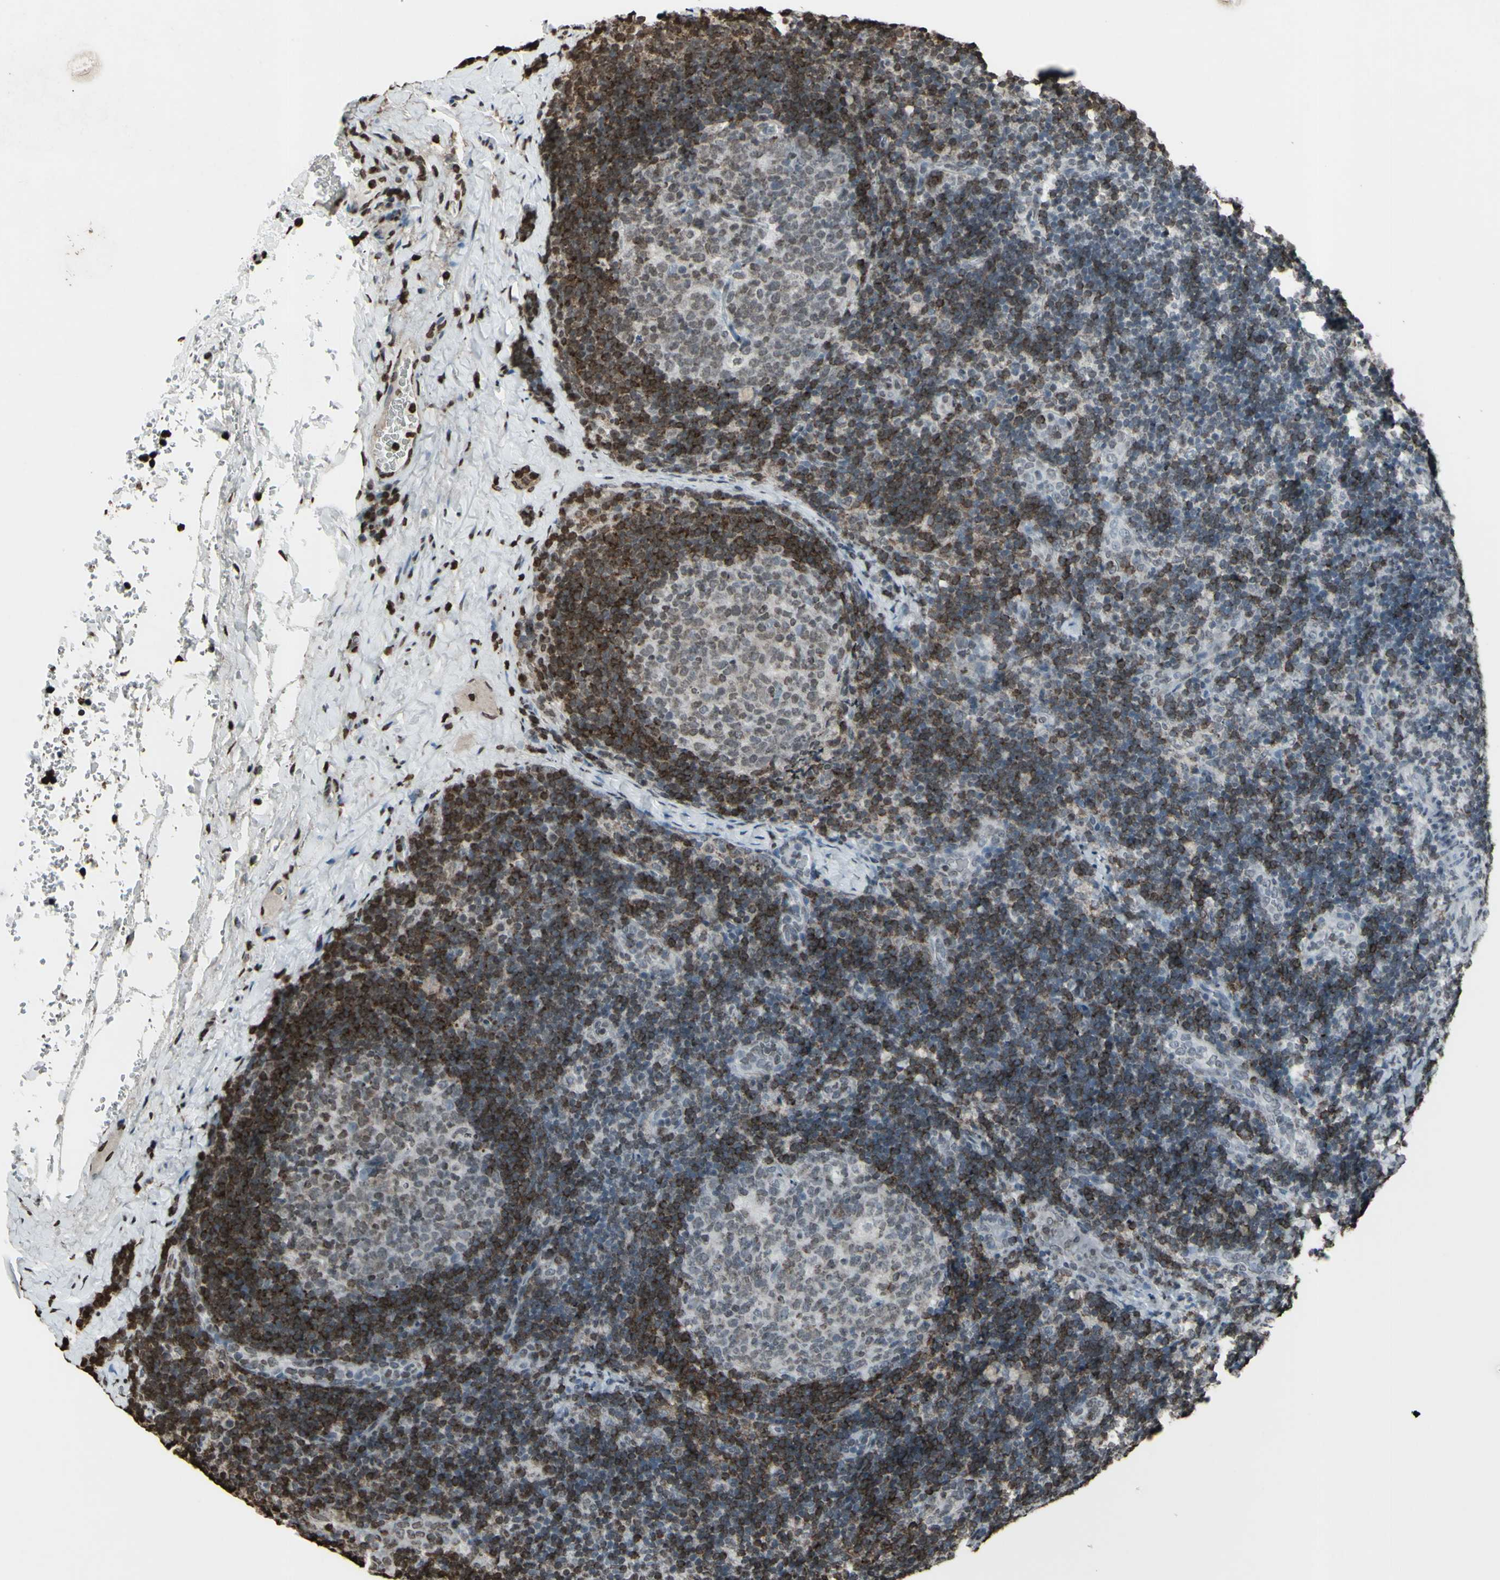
{"staining": {"intensity": "strong", "quantity": "25%-75%", "location": "nuclear"}, "tissue": "lymph node", "cell_type": "Germinal center cells", "image_type": "normal", "snomed": [{"axis": "morphology", "description": "Normal tissue, NOS"}, {"axis": "topography", "description": "Lymph node"}], "caption": "A high-resolution image shows immunohistochemistry staining of unremarkable lymph node, which demonstrates strong nuclear positivity in about 25%-75% of germinal center cells. Using DAB (3,3'-diaminobenzidine) (brown) and hematoxylin (blue) stains, captured at high magnification using brightfield microscopy.", "gene": "CD79B", "patient": {"sex": "female", "age": 14}}